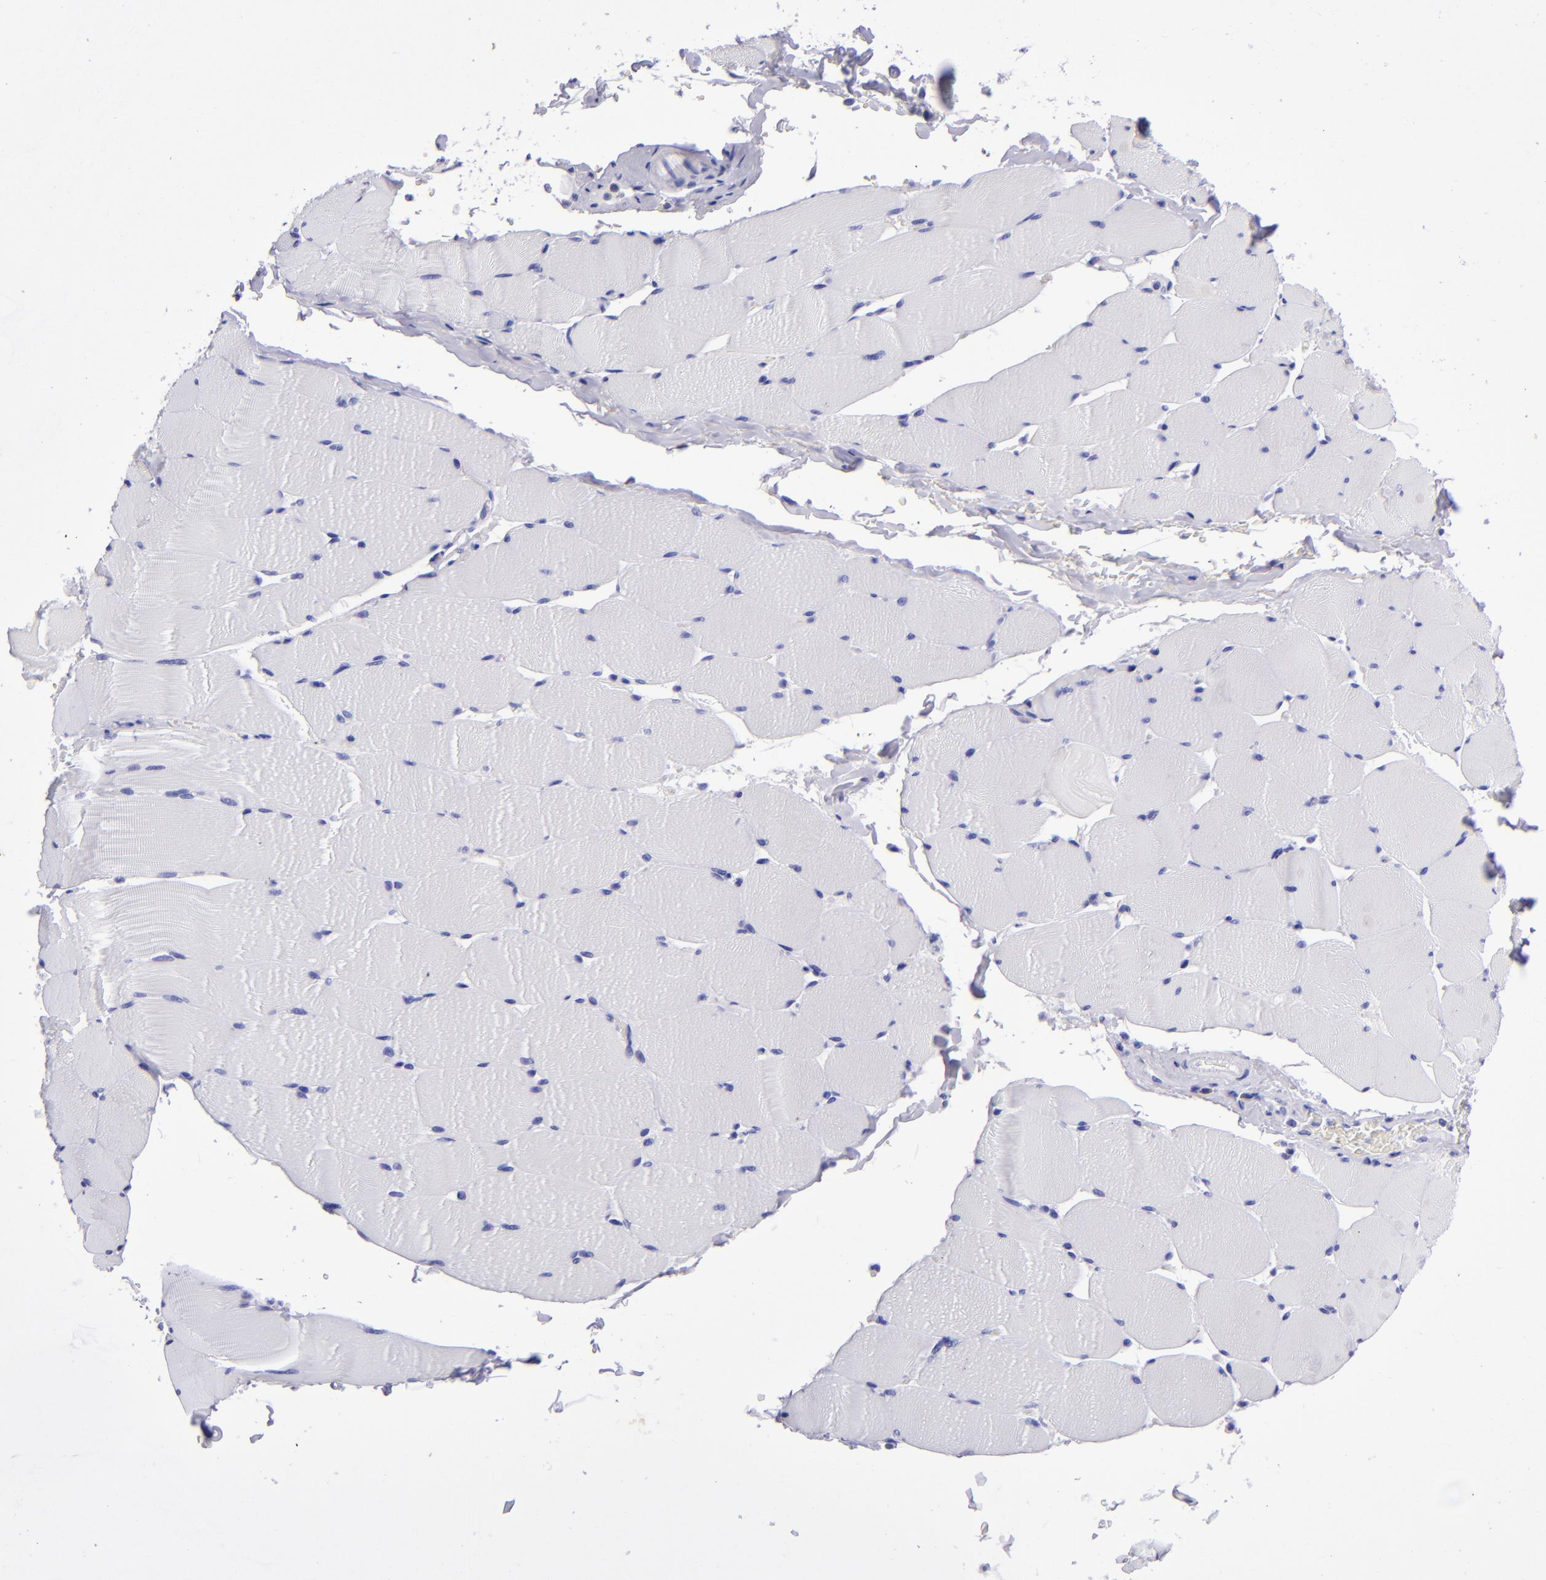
{"staining": {"intensity": "negative", "quantity": "none", "location": "none"}, "tissue": "skeletal muscle", "cell_type": "Myocytes", "image_type": "normal", "snomed": [{"axis": "morphology", "description": "Normal tissue, NOS"}, {"axis": "topography", "description": "Skeletal muscle"}], "caption": "Immunohistochemistry of benign human skeletal muscle shows no expression in myocytes. (DAB immunohistochemistry with hematoxylin counter stain).", "gene": "TYRP1", "patient": {"sex": "male", "age": 62}}